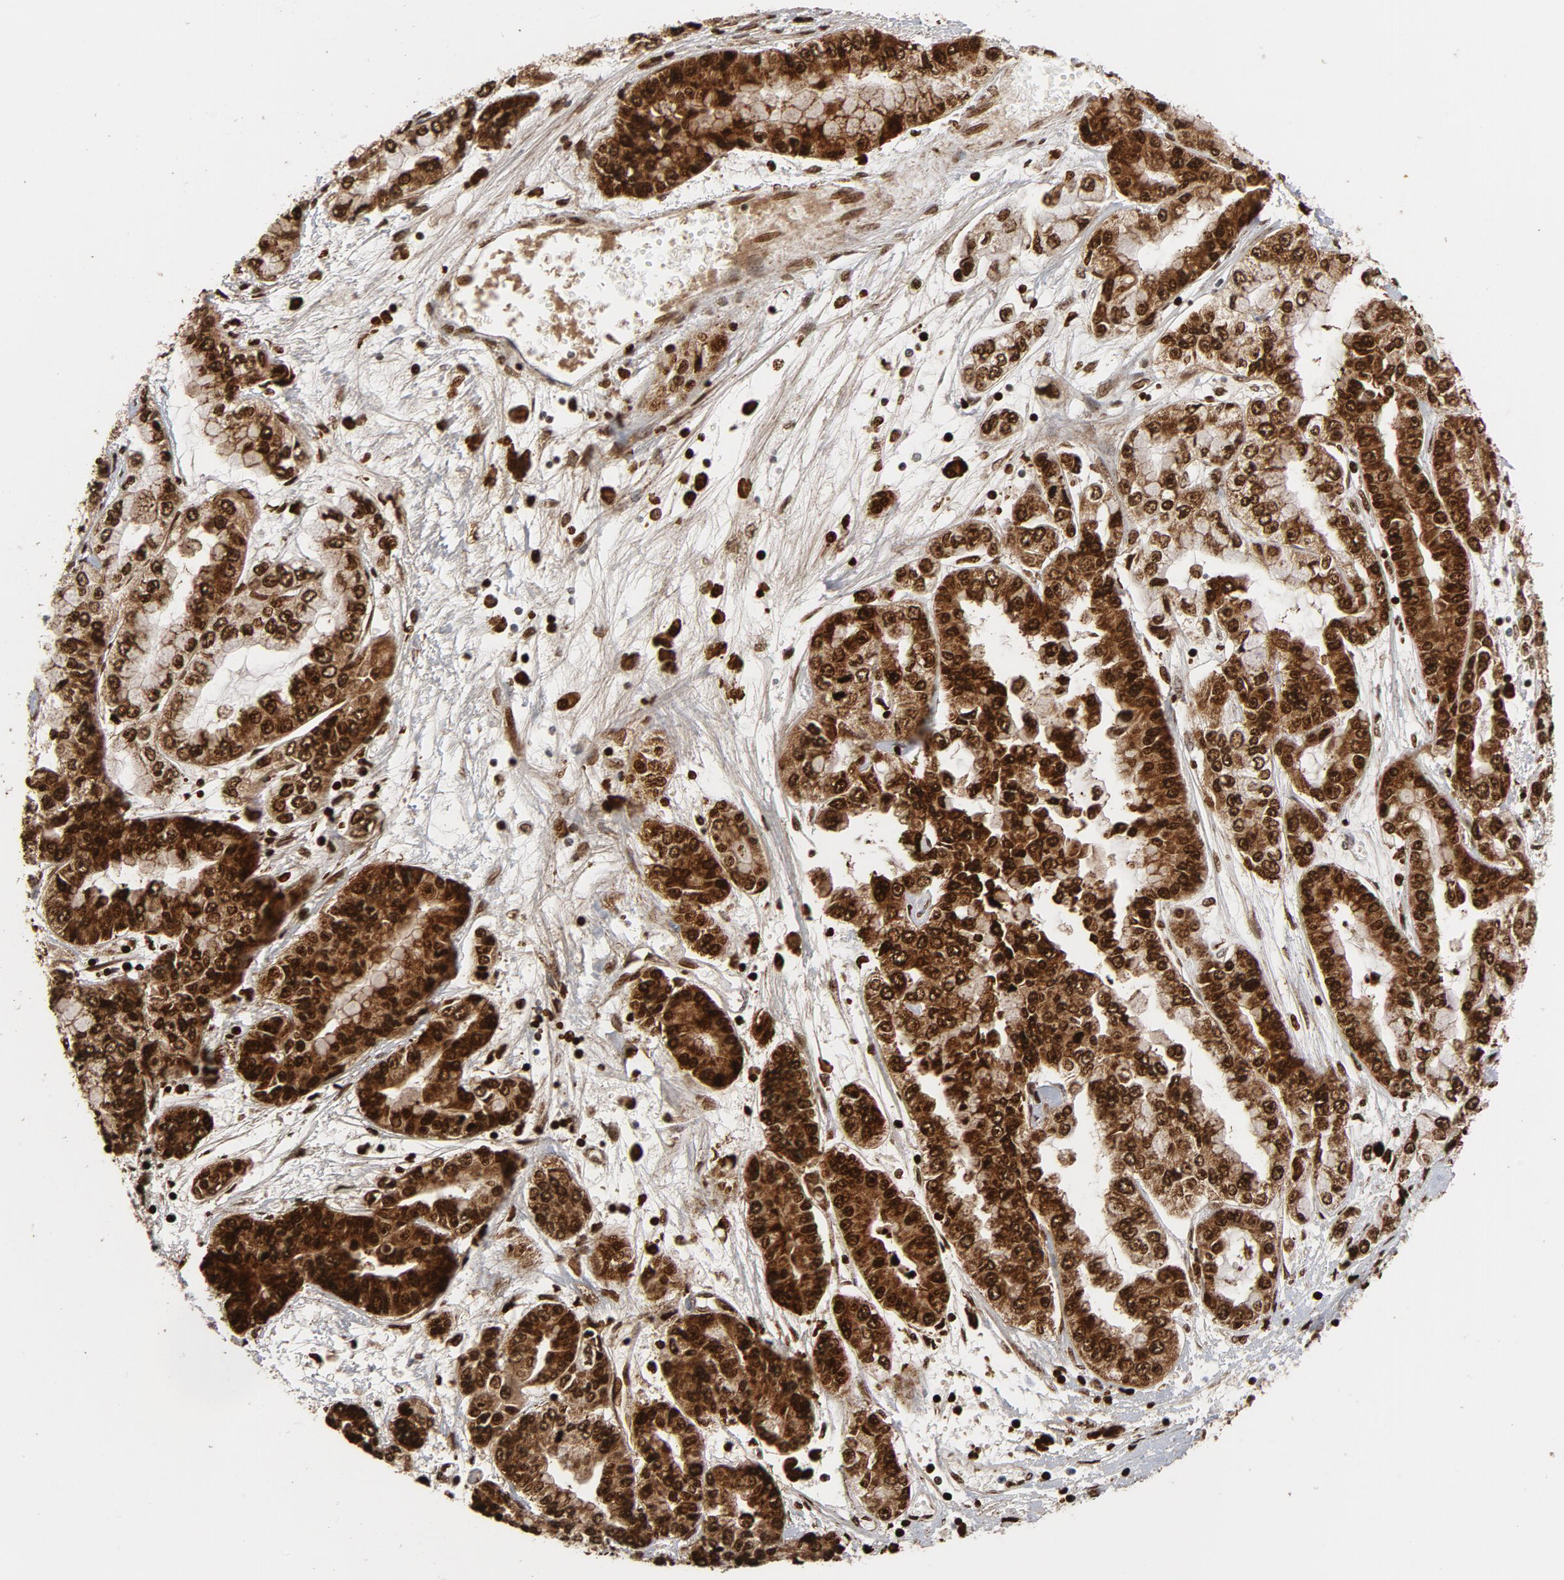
{"staining": {"intensity": "strong", "quantity": ">75%", "location": "cytoplasmic/membranous,nuclear"}, "tissue": "liver cancer", "cell_type": "Tumor cells", "image_type": "cancer", "snomed": [{"axis": "morphology", "description": "Cholangiocarcinoma"}, {"axis": "topography", "description": "Liver"}], "caption": "Immunohistochemical staining of human liver cancer displays high levels of strong cytoplasmic/membranous and nuclear protein expression in approximately >75% of tumor cells.", "gene": "CYCS", "patient": {"sex": "female", "age": 79}}